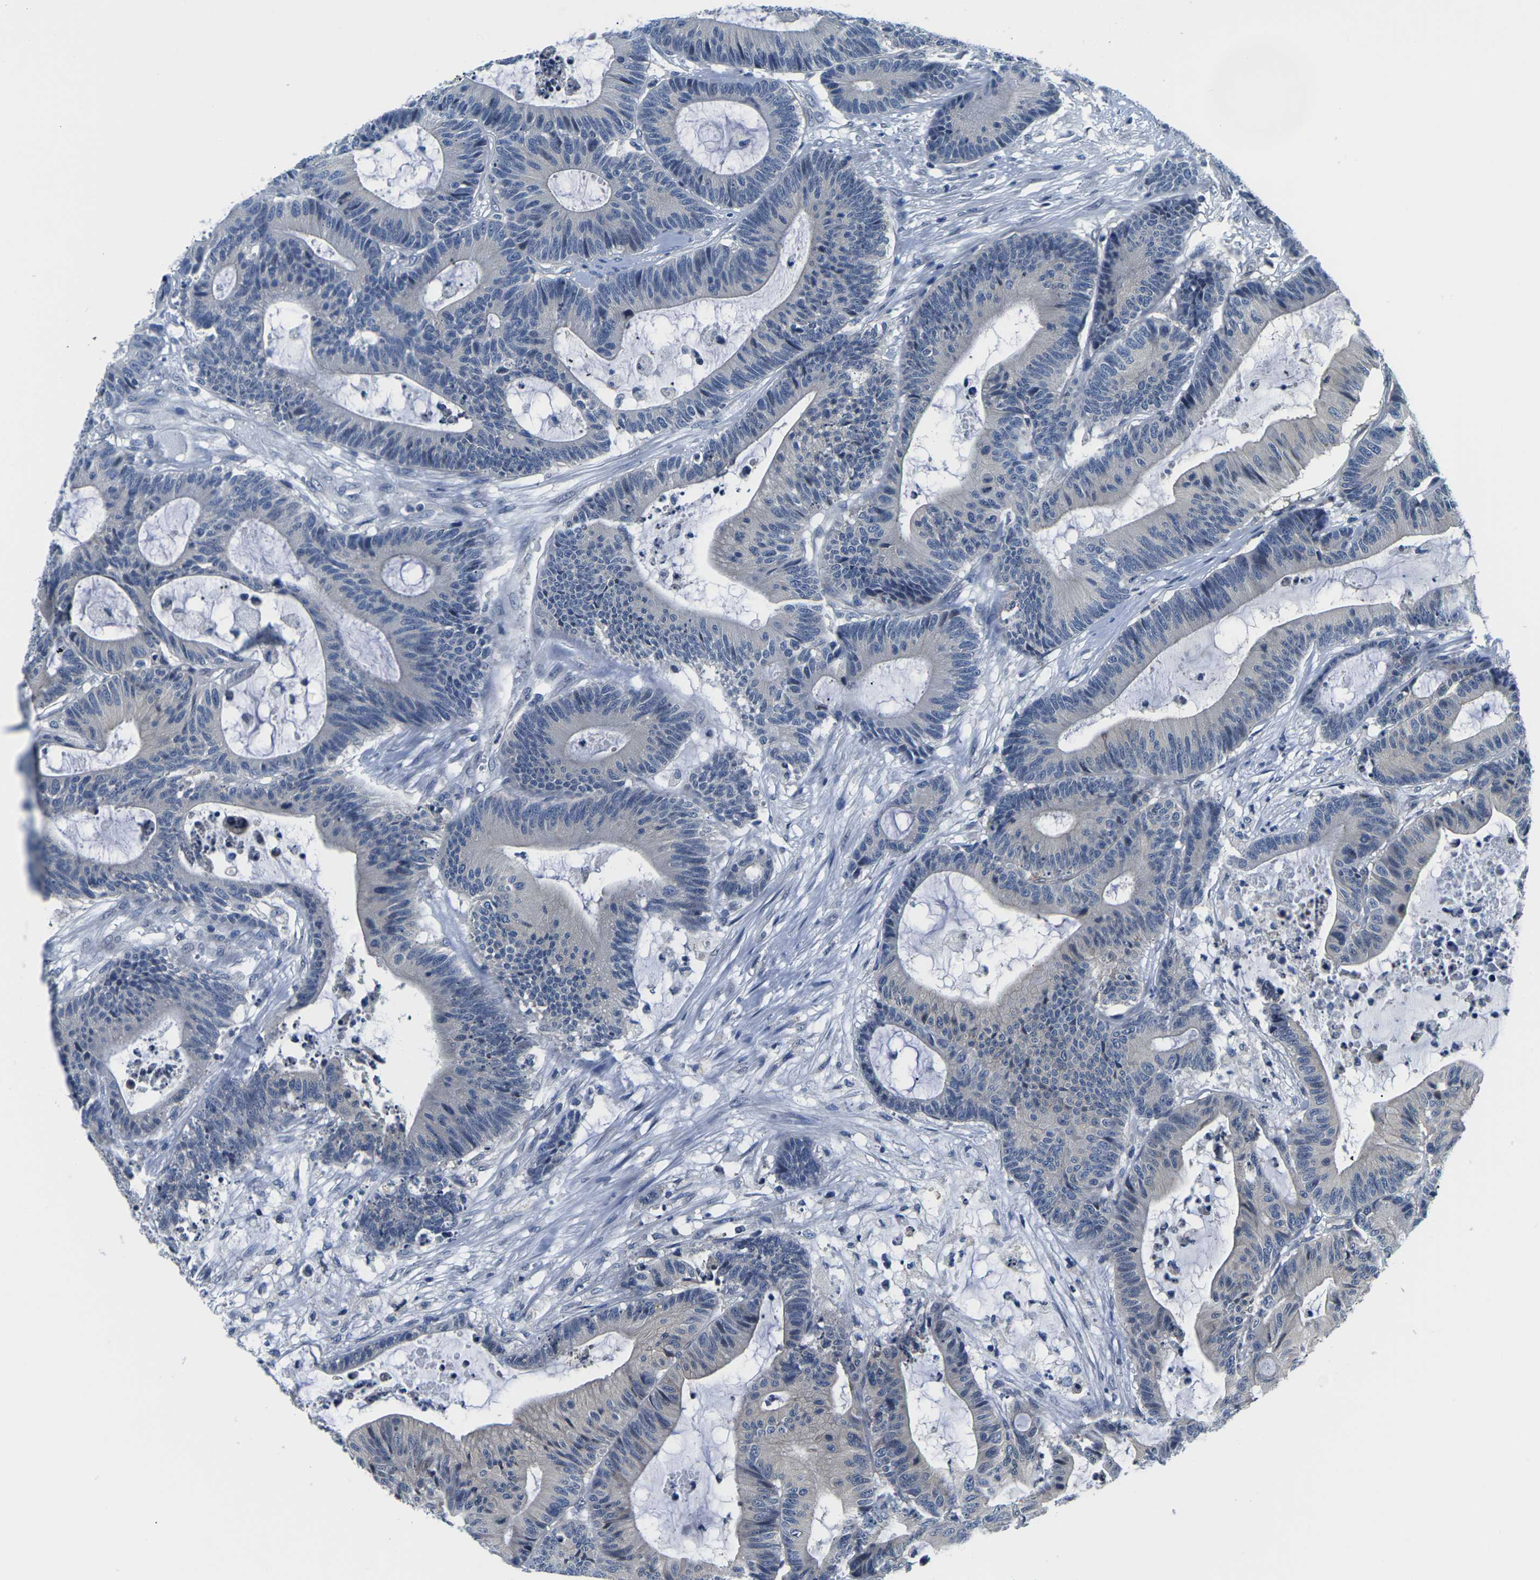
{"staining": {"intensity": "negative", "quantity": "none", "location": "none"}, "tissue": "colorectal cancer", "cell_type": "Tumor cells", "image_type": "cancer", "snomed": [{"axis": "morphology", "description": "Adenocarcinoma, NOS"}, {"axis": "topography", "description": "Colon"}], "caption": "Histopathology image shows no protein staining in tumor cells of colorectal adenocarcinoma tissue.", "gene": "SNX10", "patient": {"sex": "female", "age": 84}}